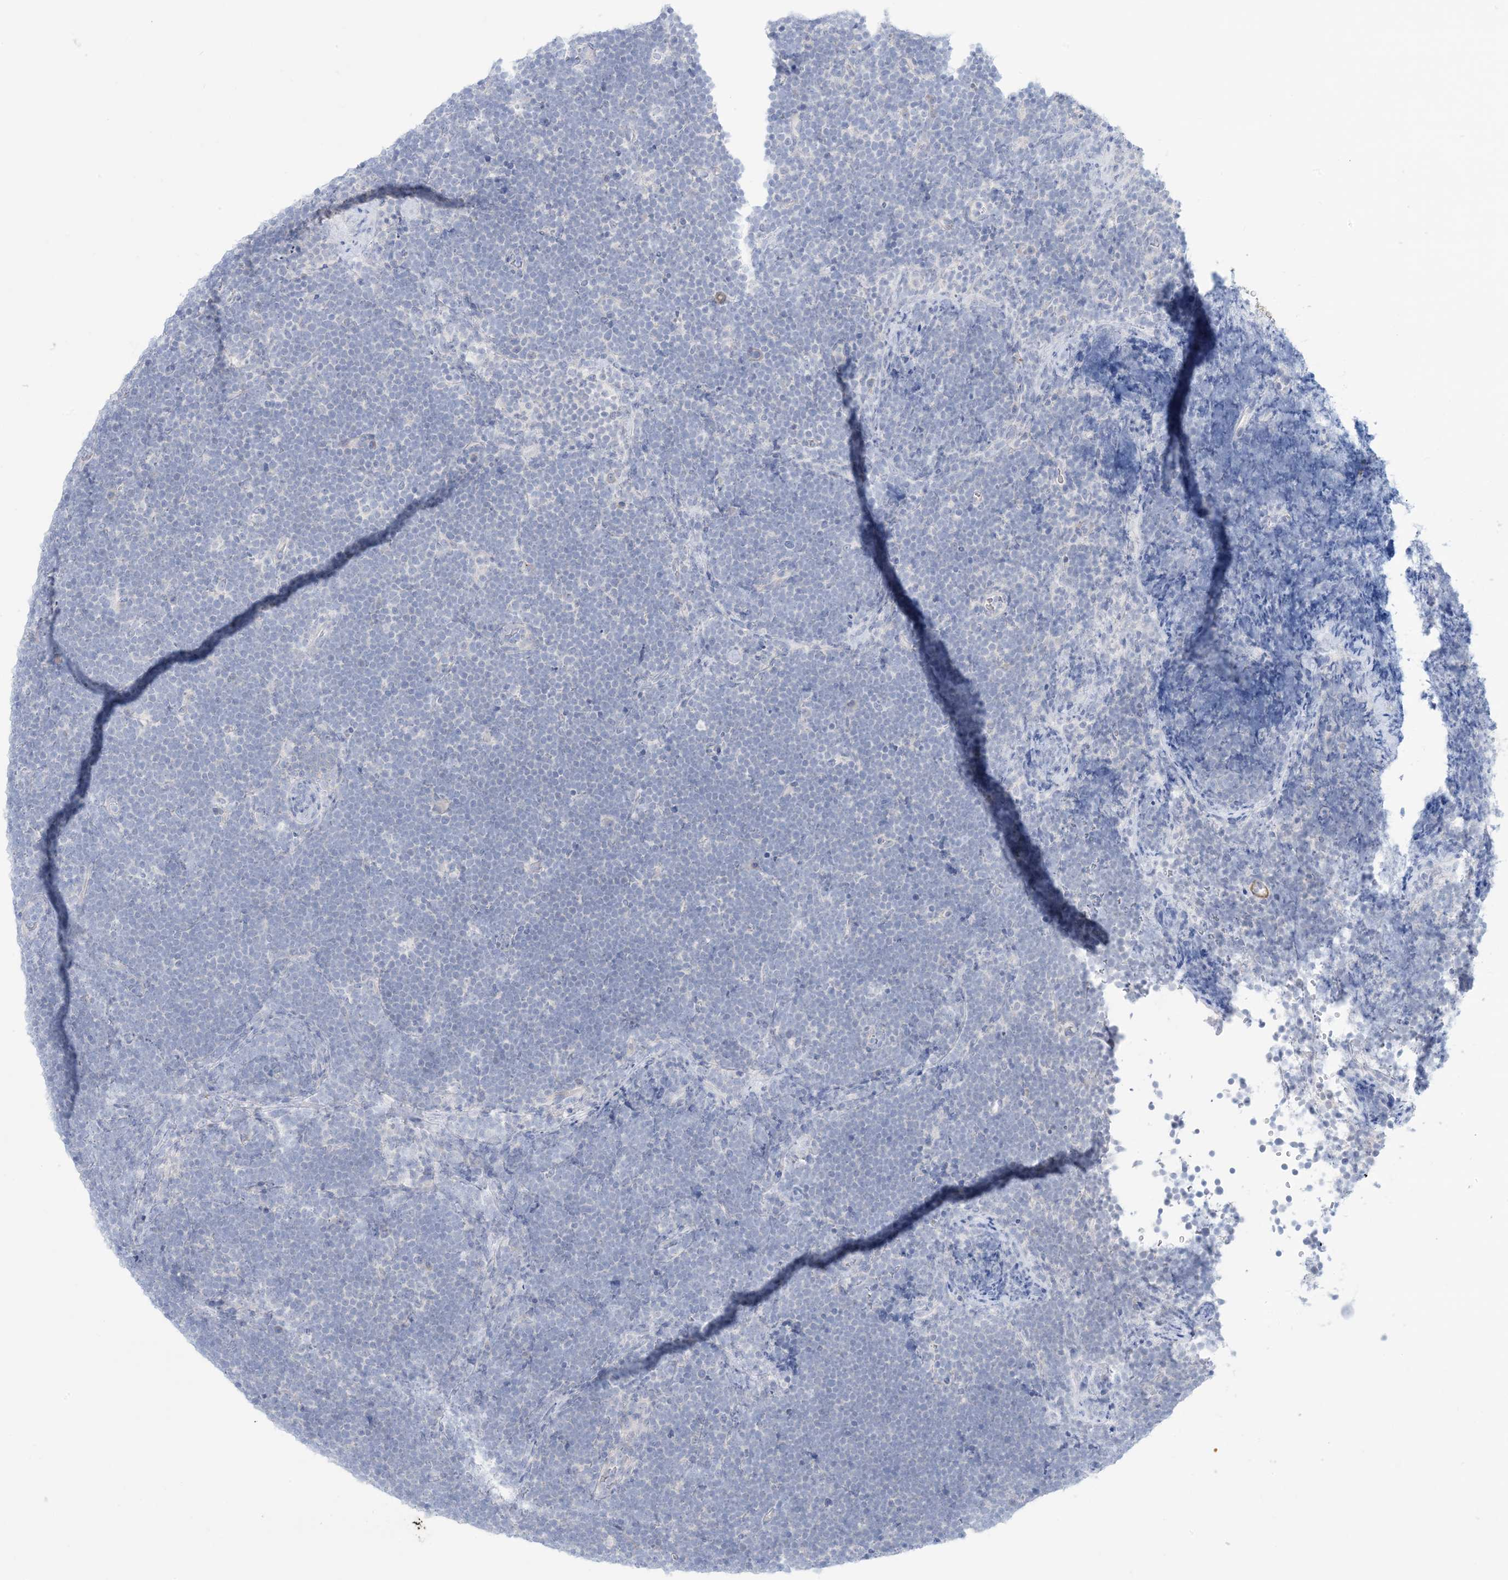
{"staining": {"intensity": "negative", "quantity": "none", "location": "none"}, "tissue": "lymphoma", "cell_type": "Tumor cells", "image_type": "cancer", "snomed": [{"axis": "morphology", "description": "Malignant lymphoma, non-Hodgkin's type, High grade"}, {"axis": "topography", "description": "Lymph node"}], "caption": "Micrograph shows no significant protein staining in tumor cells of lymphoma.", "gene": "MARS2", "patient": {"sex": "male", "age": 13}}